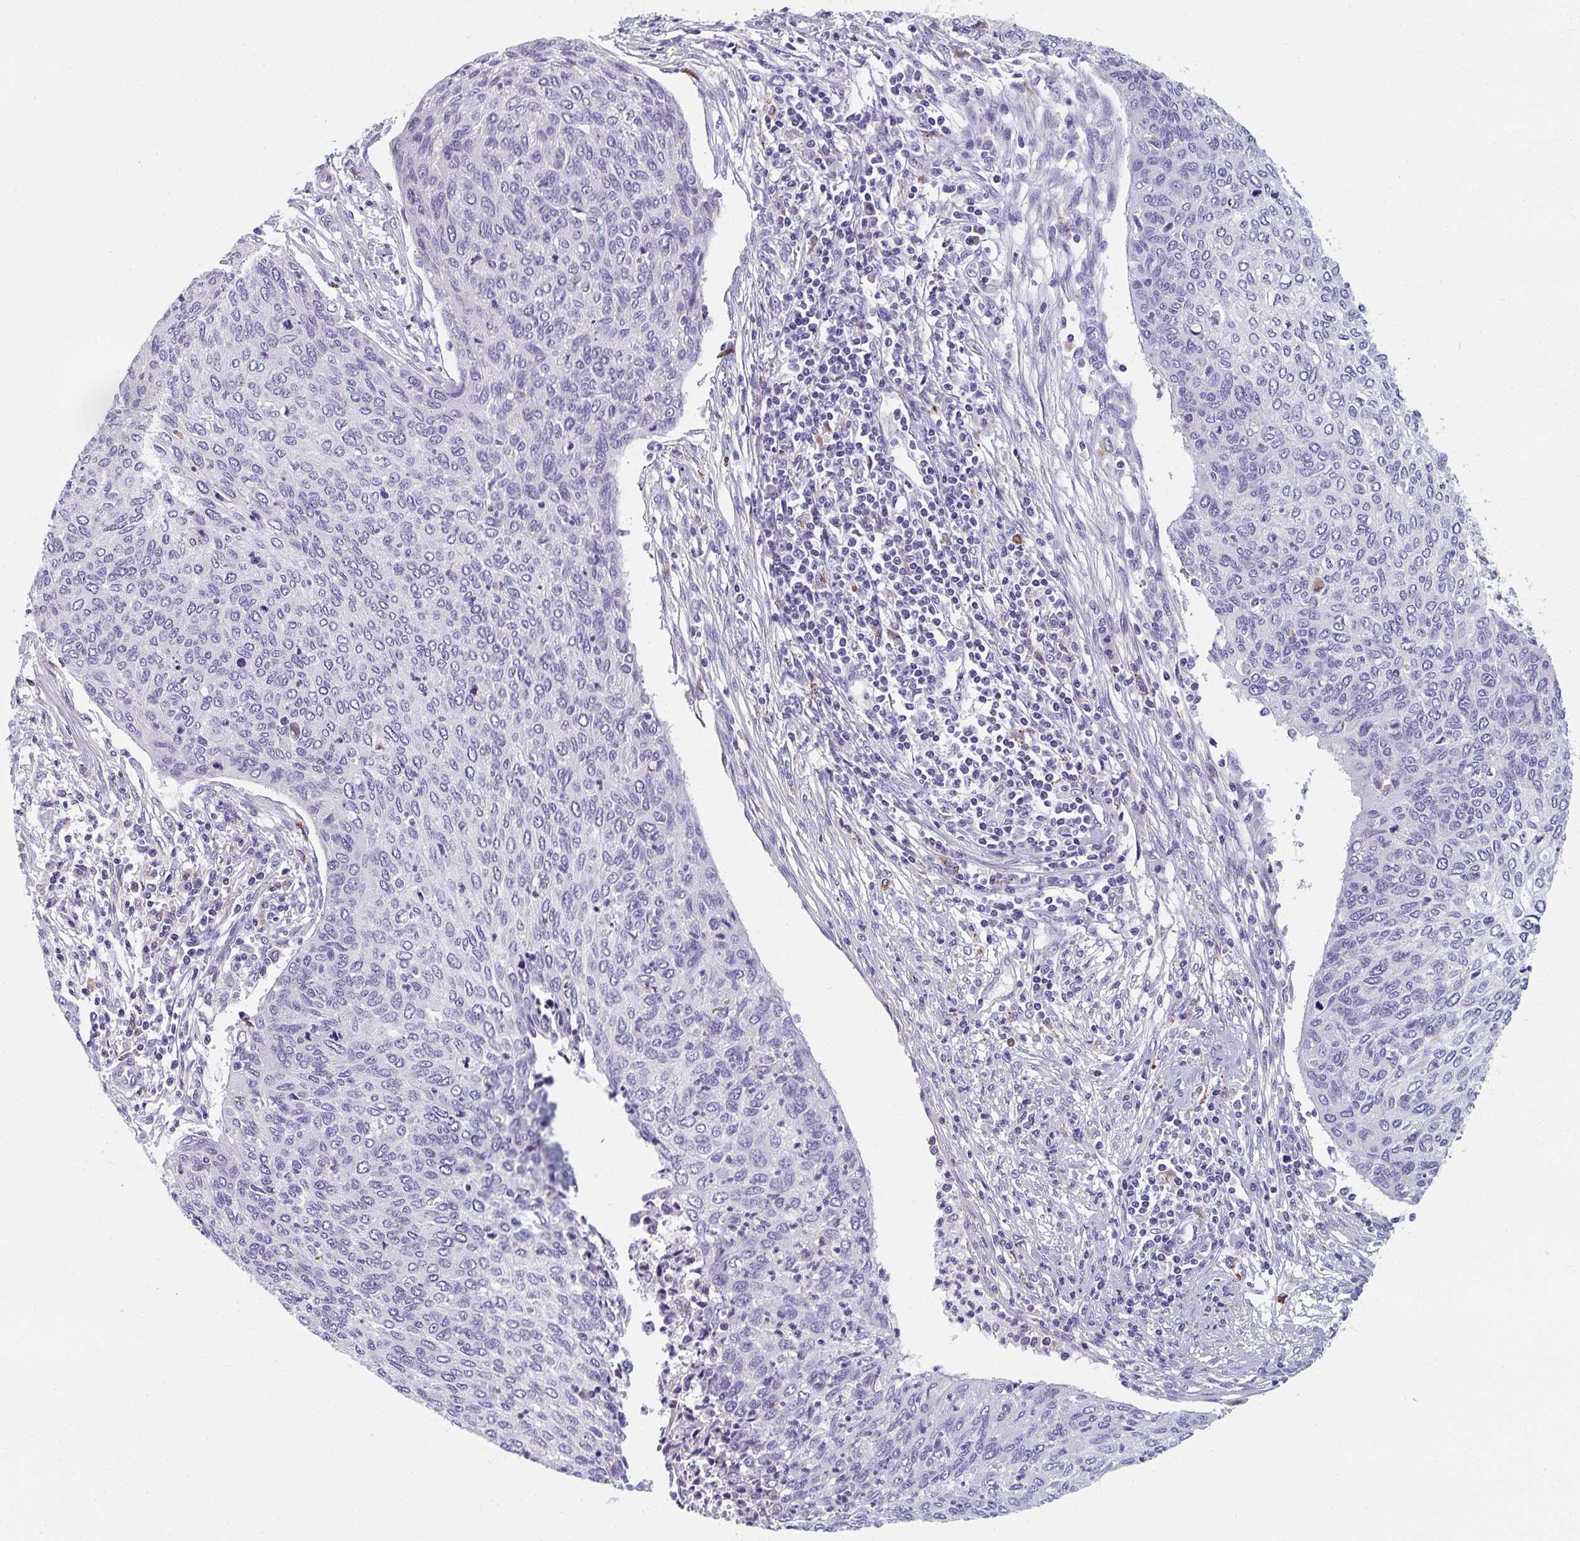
{"staining": {"intensity": "negative", "quantity": "none", "location": "none"}, "tissue": "cervical cancer", "cell_type": "Tumor cells", "image_type": "cancer", "snomed": [{"axis": "morphology", "description": "Squamous cell carcinoma, NOS"}, {"axis": "topography", "description": "Cervix"}], "caption": "This is an immunohistochemistry image of human cervical cancer (squamous cell carcinoma). There is no expression in tumor cells.", "gene": "EIF1AD", "patient": {"sex": "female", "age": 38}}